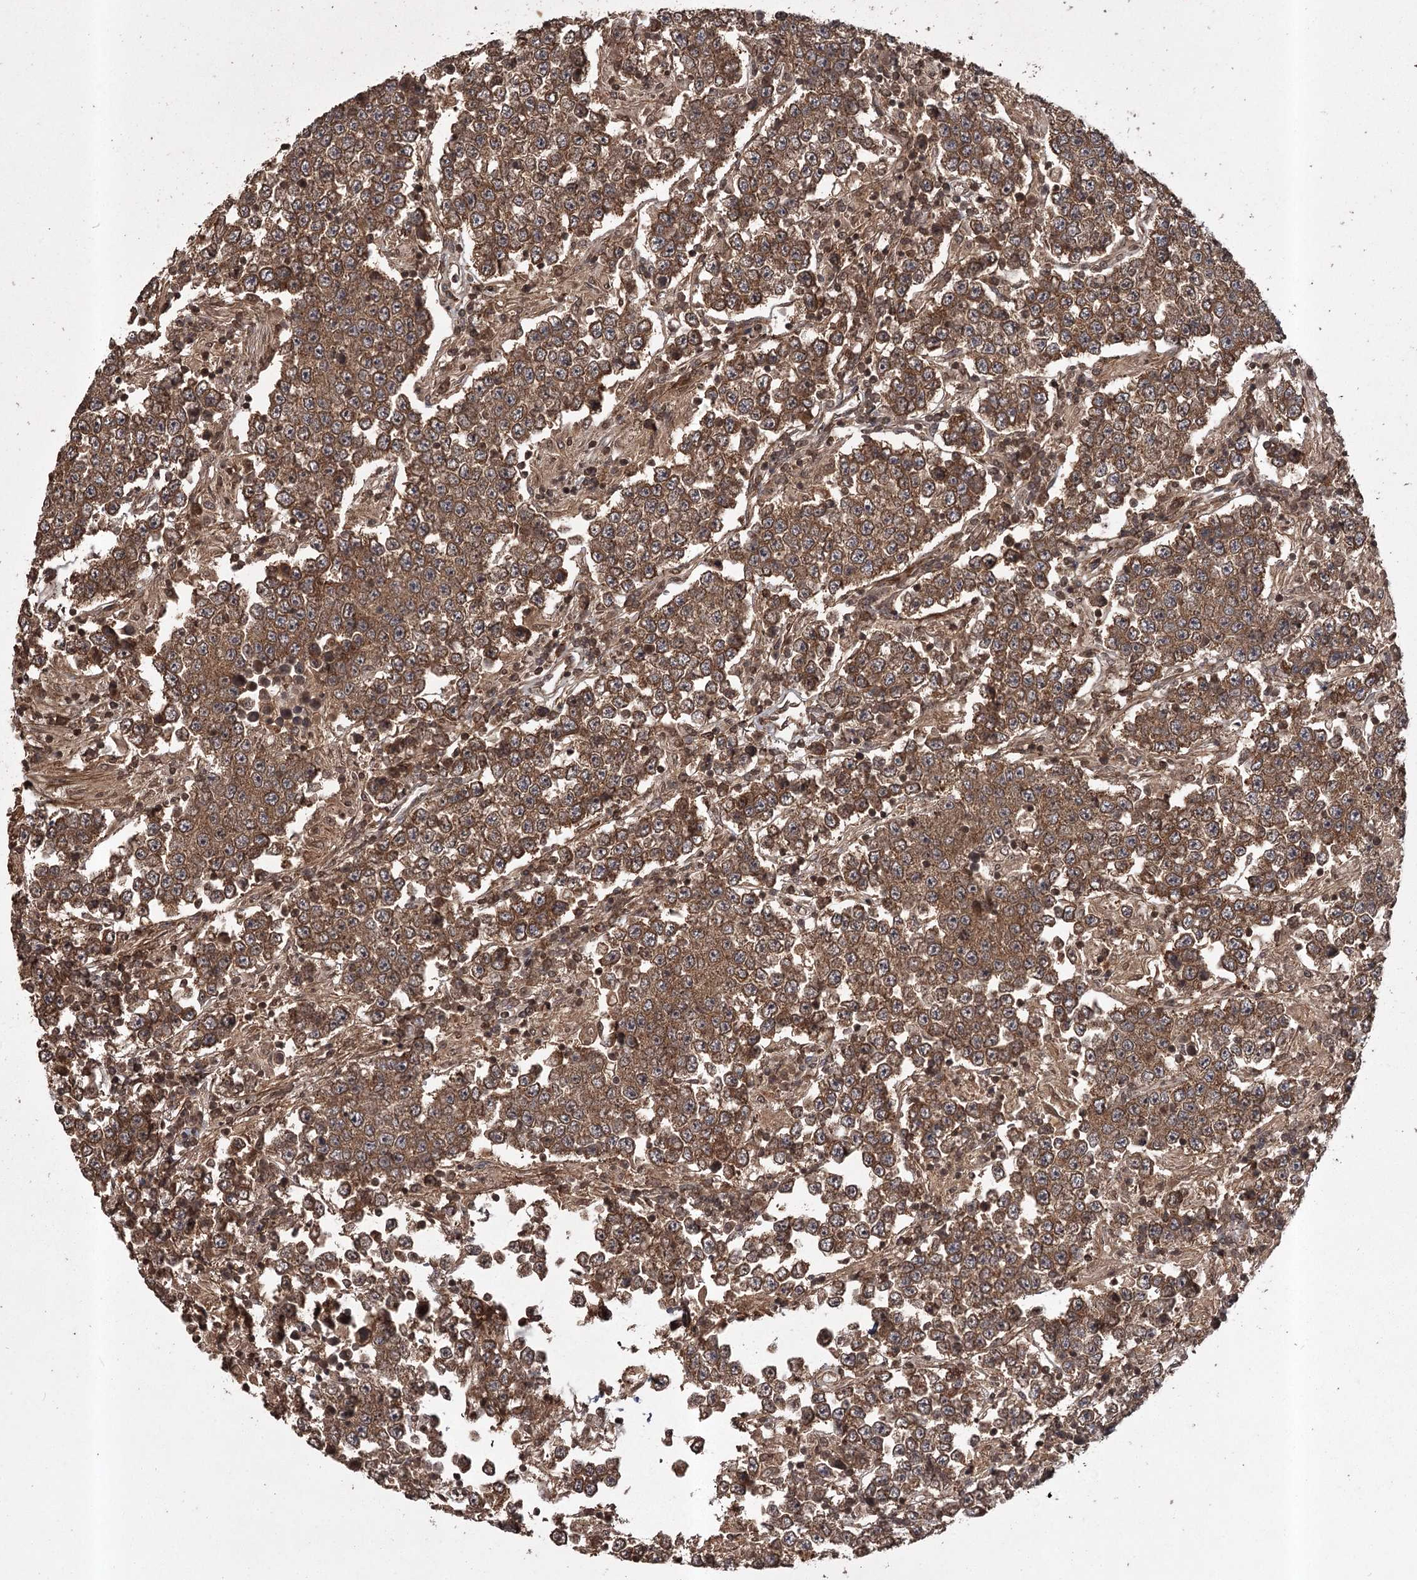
{"staining": {"intensity": "strong", "quantity": ">75%", "location": "cytoplasmic/membranous"}, "tissue": "testis cancer", "cell_type": "Tumor cells", "image_type": "cancer", "snomed": [{"axis": "morphology", "description": "Normal tissue, NOS"}, {"axis": "morphology", "description": "Urothelial carcinoma, High grade"}, {"axis": "morphology", "description": "Seminoma, NOS"}, {"axis": "morphology", "description": "Carcinoma, Embryonal, NOS"}, {"axis": "topography", "description": "Urinary bladder"}, {"axis": "topography", "description": "Testis"}], "caption": "Immunohistochemical staining of seminoma (testis) exhibits high levels of strong cytoplasmic/membranous staining in approximately >75% of tumor cells.", "gene": "RPAP3", "patient": {"sex": "male", "age": 41}}